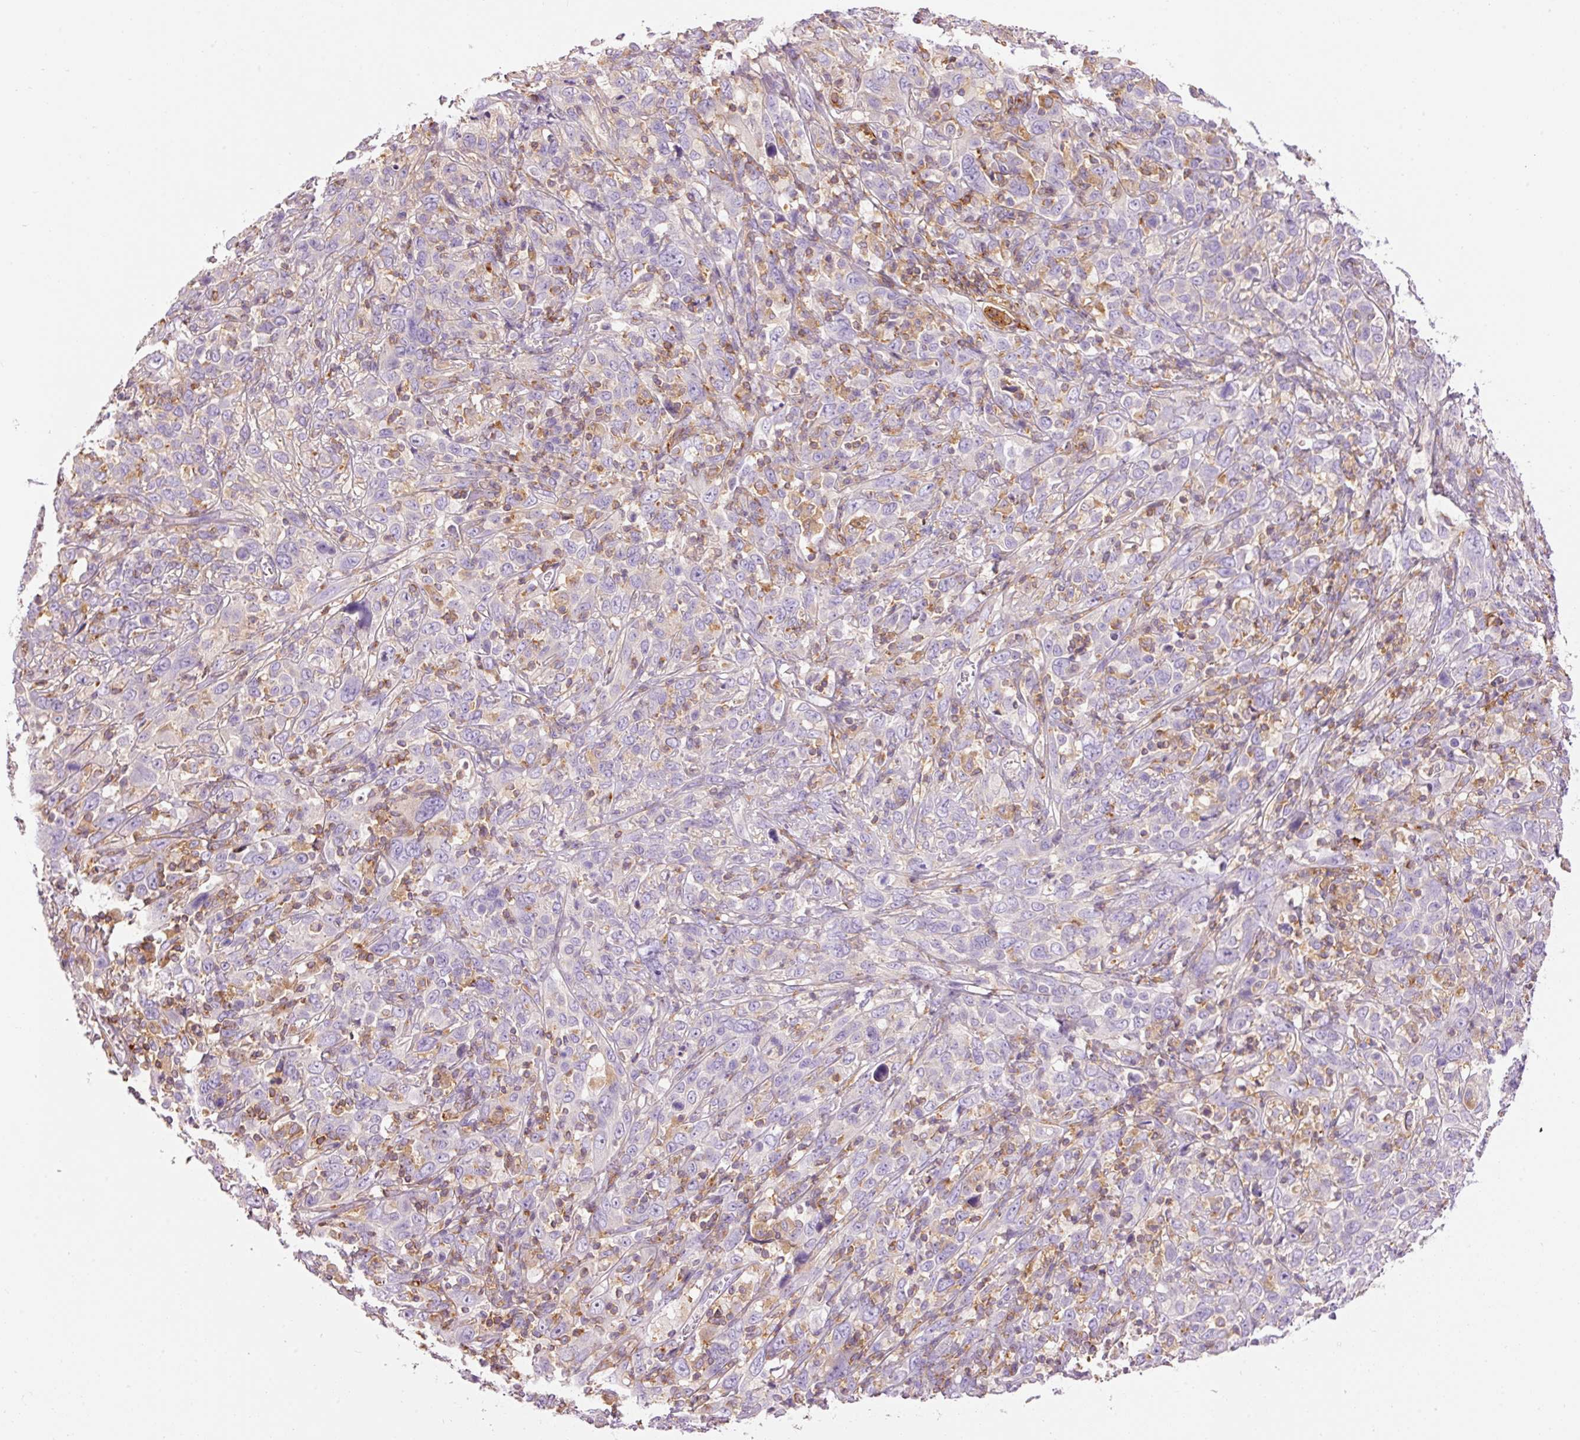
{"staining": {"intensity": "negative", "quantity": "none", "location": "none"}, "tissue": "cervical cancer", "cell_type": "Tumor cells", "image_type": "cancer", "snomed": [{"axis": "morphology", "description": "Squamous cell carcinoma, NOS"}, {"axis": "topography", "description": "Cervix"}], "caption": "IHC image of neoplastic tissue: human squamous cell carcinoma (cervical) stained with DAB reveals no significant protein positivity in tumor cells.", "gene": "DOK6", "patient": {"sex": "female", "age": 46}}